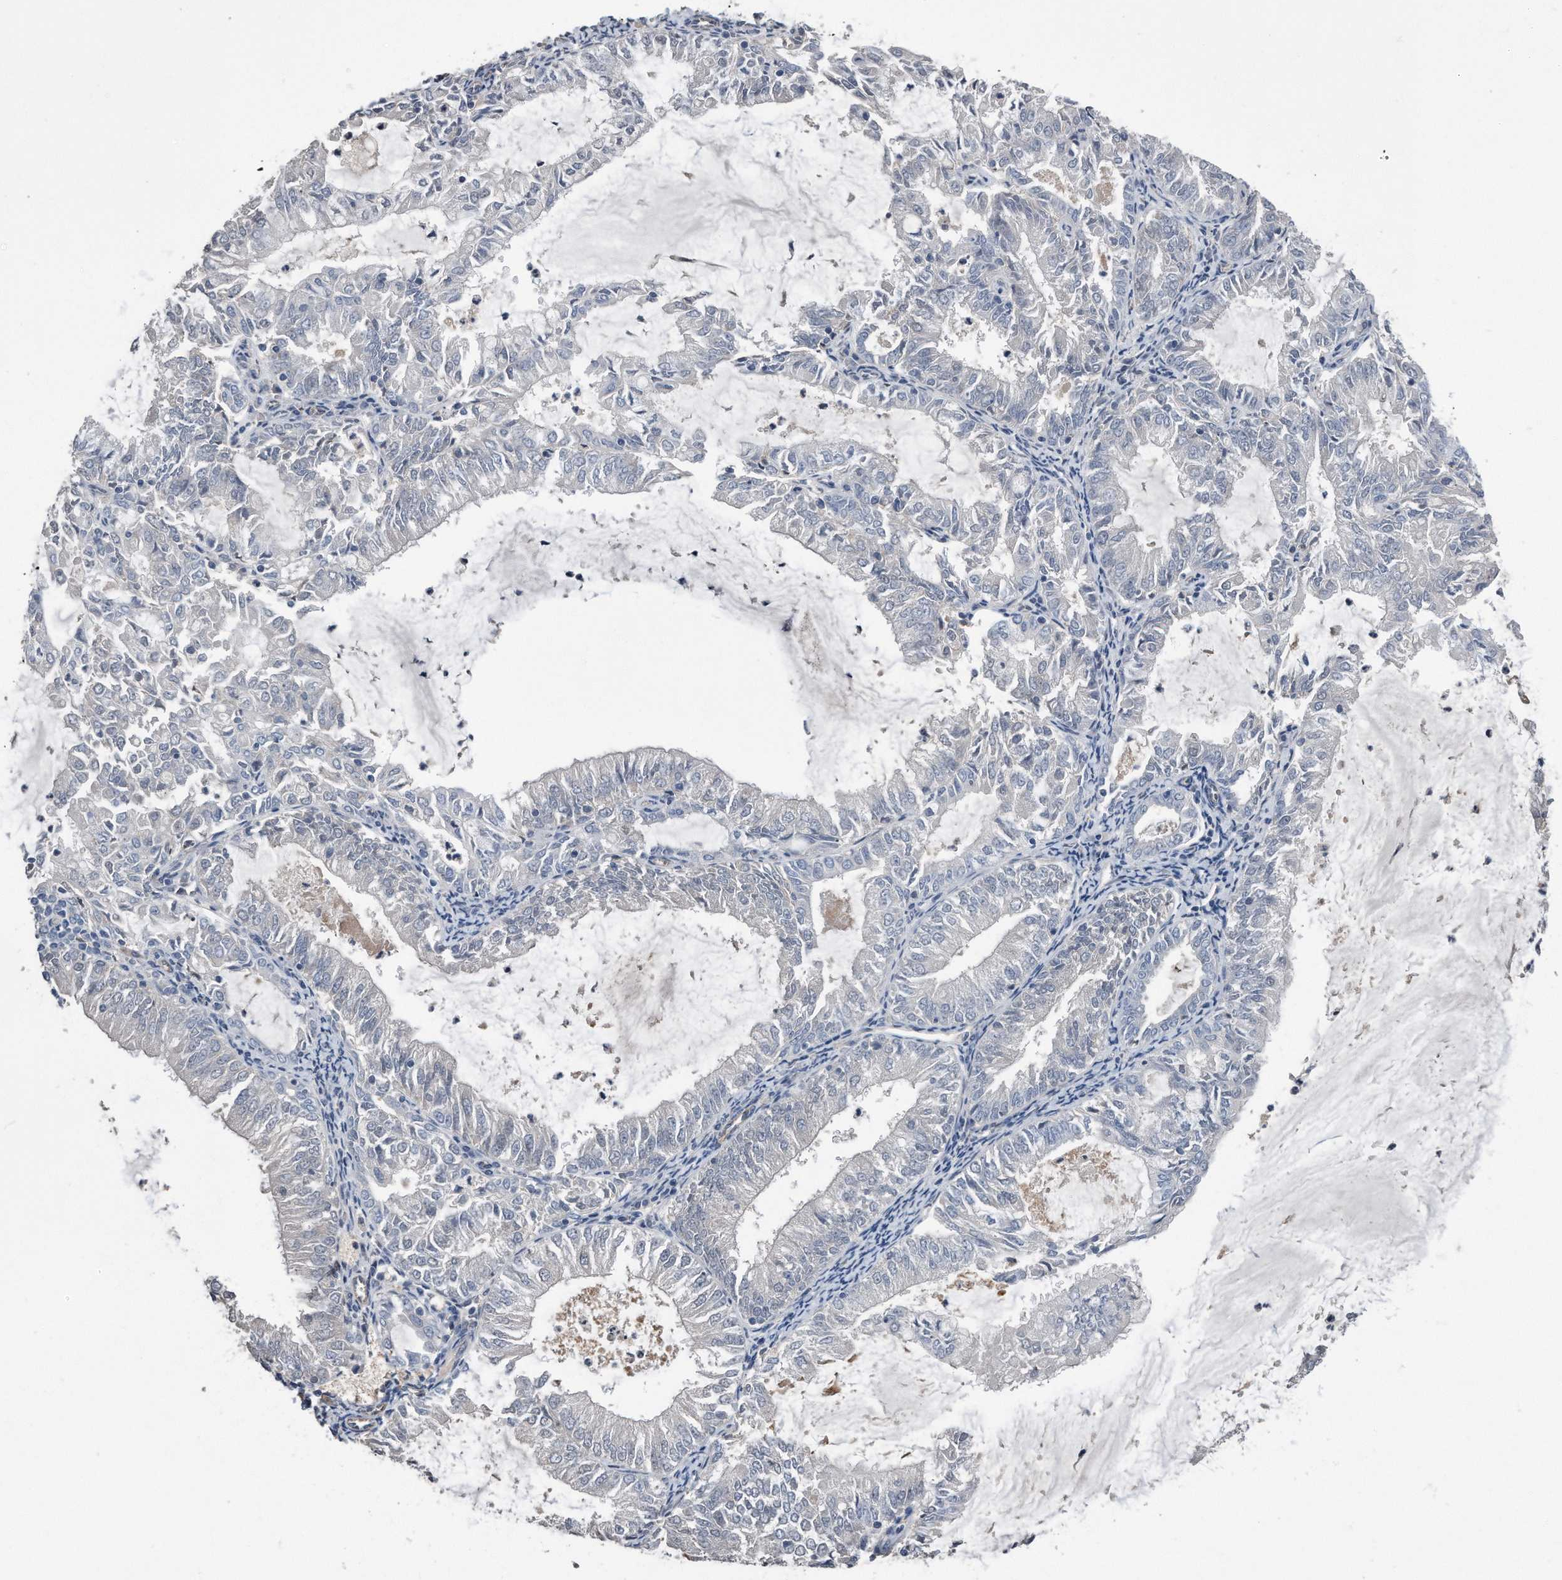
{"staining": {"intensity": "negative", "quantity": "none", "location": "none"}, "tissue": "endometrial cancer", "cell_type": "Tumor cells", "image_type": "cancer", "snomed": [{"axis": "morphology", "description": "Adenocarcinoma, NOS"}, {"axis": "topography", "description": "Endometrium"}], "caption": "DAB immunohistochemical staining of endometrial cancer (adenocarcinoma) displays no significant positivity in tumor cells.", "gene": "GPC1", "patient": {"sex": "female", "age": 57}}